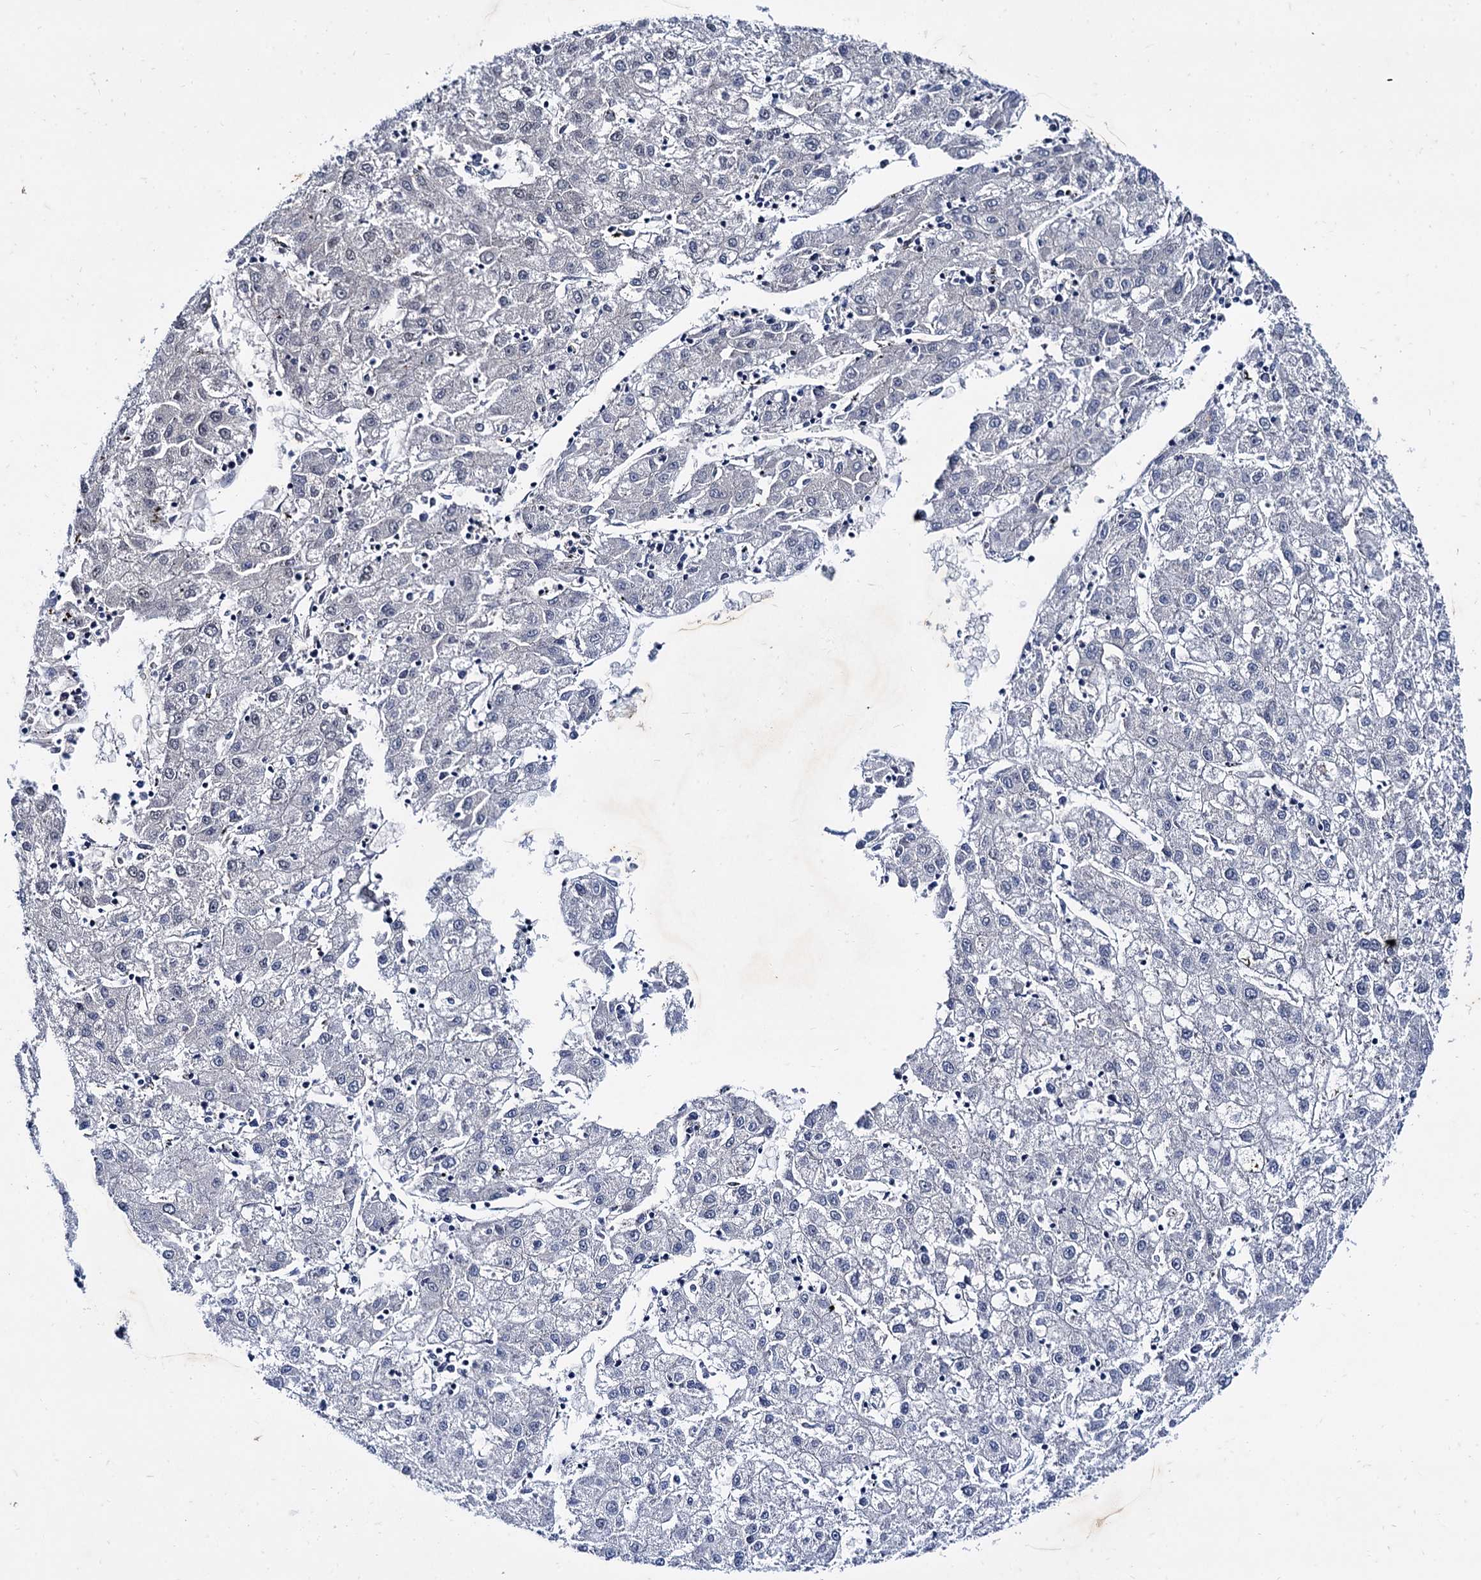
{"staining": {"intensity": "negative", "quantity": "none", "location": "none"}, "tissue": "liver cancer", "cell_type": "Tumor cells", "image_type": "cancer", "snomed": [{"axis": "morphology", "description": "Carcinoma, Hepatocellular, NOS"}, {"axis": "topography", "description": "Liver"}], "caption": "Human liver hepatocellular carcinoma stained for a protein using IHC reveals no staining in tumor cells.", "gene": "TMEM72", "patient": {"sex": "male", "age": 72}}